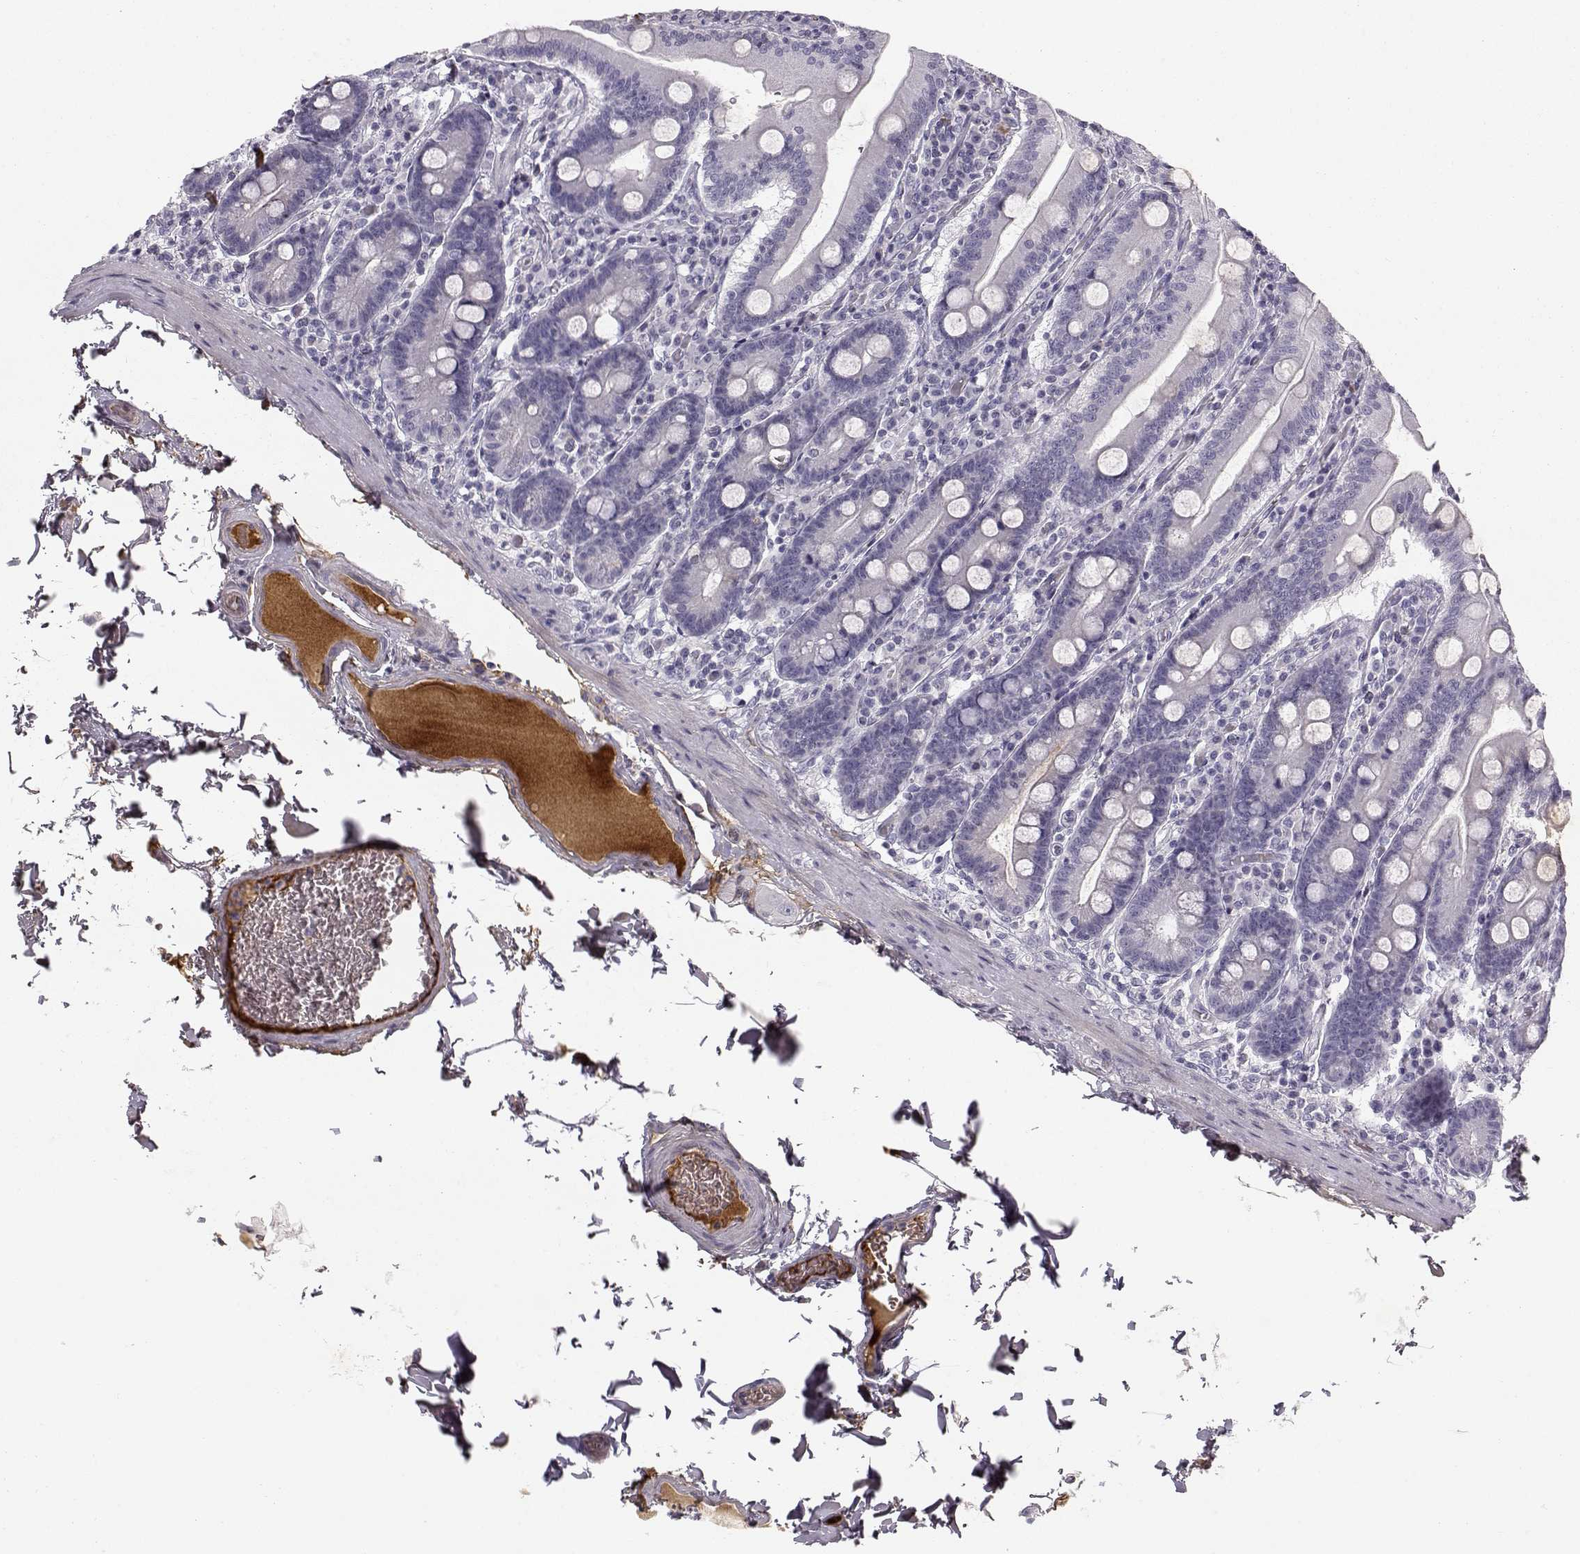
{"staining": {"intensity": "negative", "quantity": "none", "location": "none"}, "tissue": "small intestine", "cell_type": "Glandular cells", "image_type": "normal", "snomed": [{"axis": "morphology", "description": "Normal tissue, NOS"}, {"axis": "topography", "description": "Small intestine"}], "caption": "Immunohistochemical staining of normal small intestine shows no significant positivity in glandular cells.", "gene": "PABPC1L2A", "patient": {"sex": "male", "age": 37}}